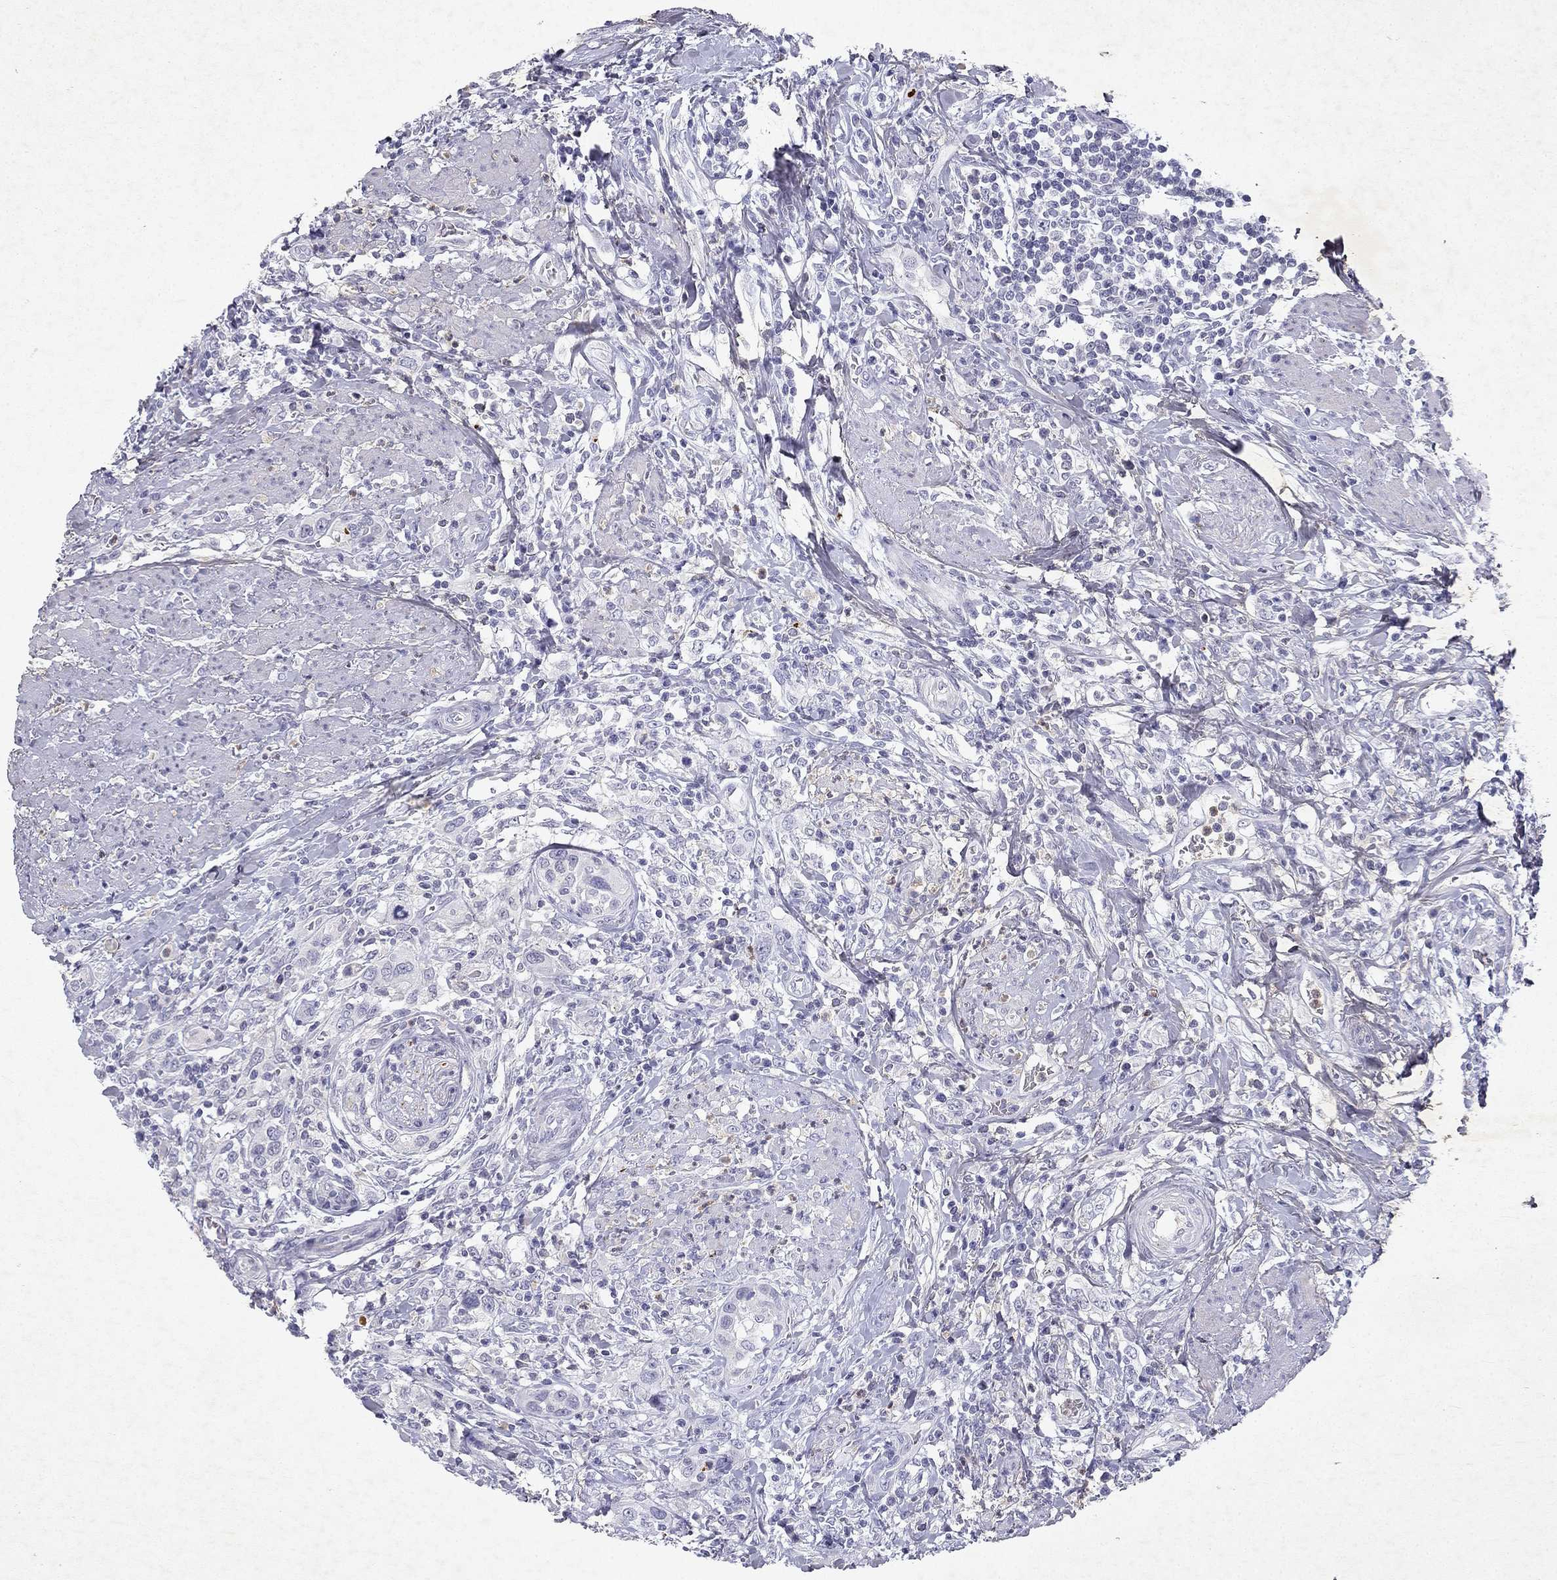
{"staining": {"intensity": "negative", "quantity": "none", "location": "none"}, "tissue": "urothelial cancer", "cell_type": "Tumor cells", "image_type": "cancer", "snomed": [{"axis": "morphology", "description": "Urothelial carcinoma, NOS"}, {"axis": "morphology", "description": "Urothelial carcinoma, High grade"}, {"axis": "topography", "description": "Urinary bladder"}], "caption": "This is an immunohistochemistry (IHC) photomicrograph of urothelial cancer. There is no expression in tumor cells.", "gene": "SLC6A4", "patient": {"sex": "female", "age": 64}}